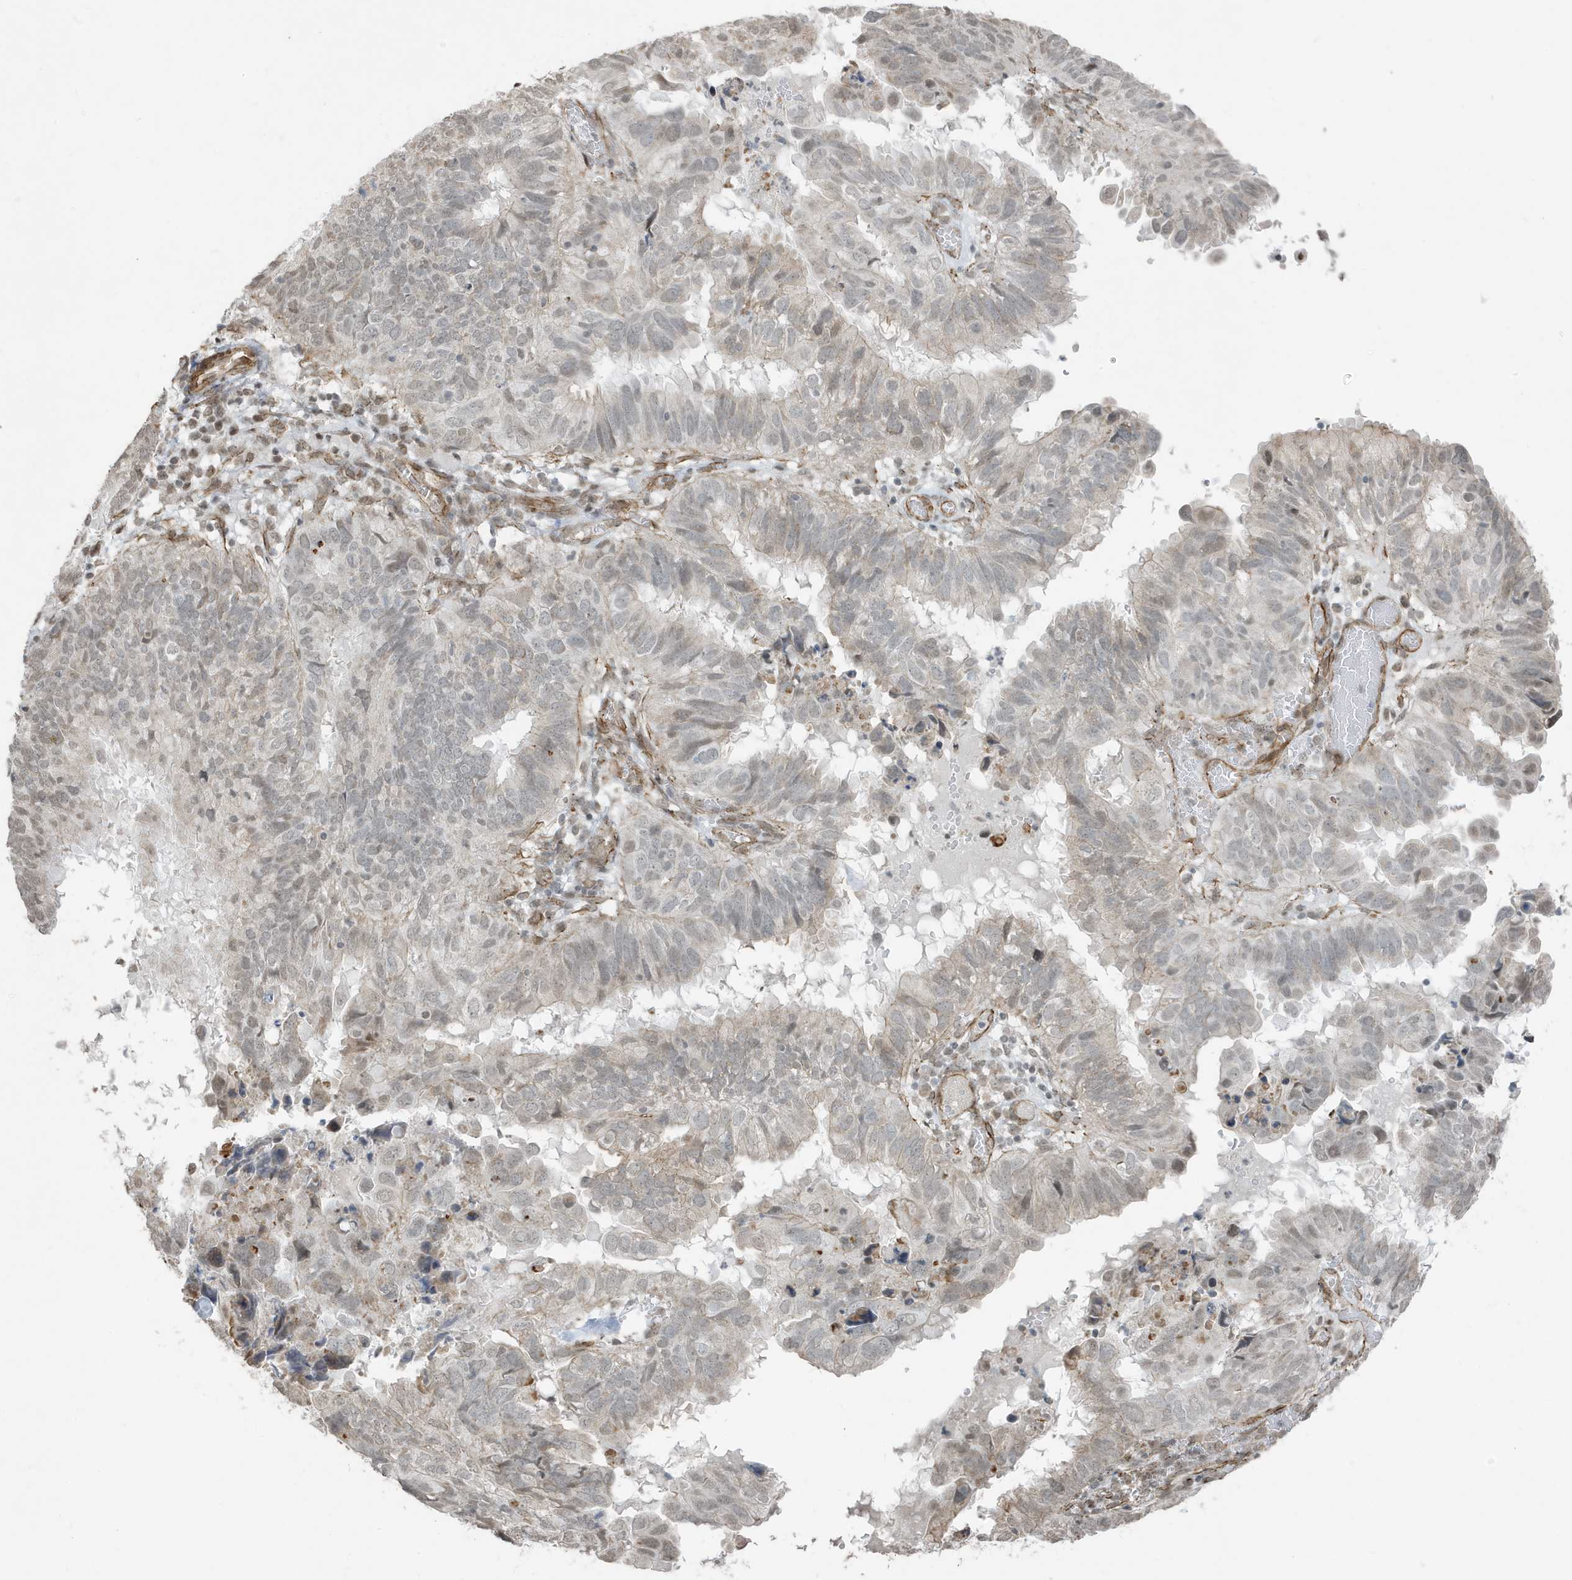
{"staining": {"intensity": "negative", "quantity": "none", "location": "none"}, "tissue": "endometrial cancer", "cell_type": "Tumor cells", "image_type": "cancer", "snomed": [{"axis": "morphology", "description": "Adenocarcinoma, NOS"}, {"axis": "topography", "description": "Uterus"}], "caption": "Tumor cells are negative for protein expression in human endometrial cancer.", "gene": "CHCHD4", "patient": {"sex": "female", "age": 77}}